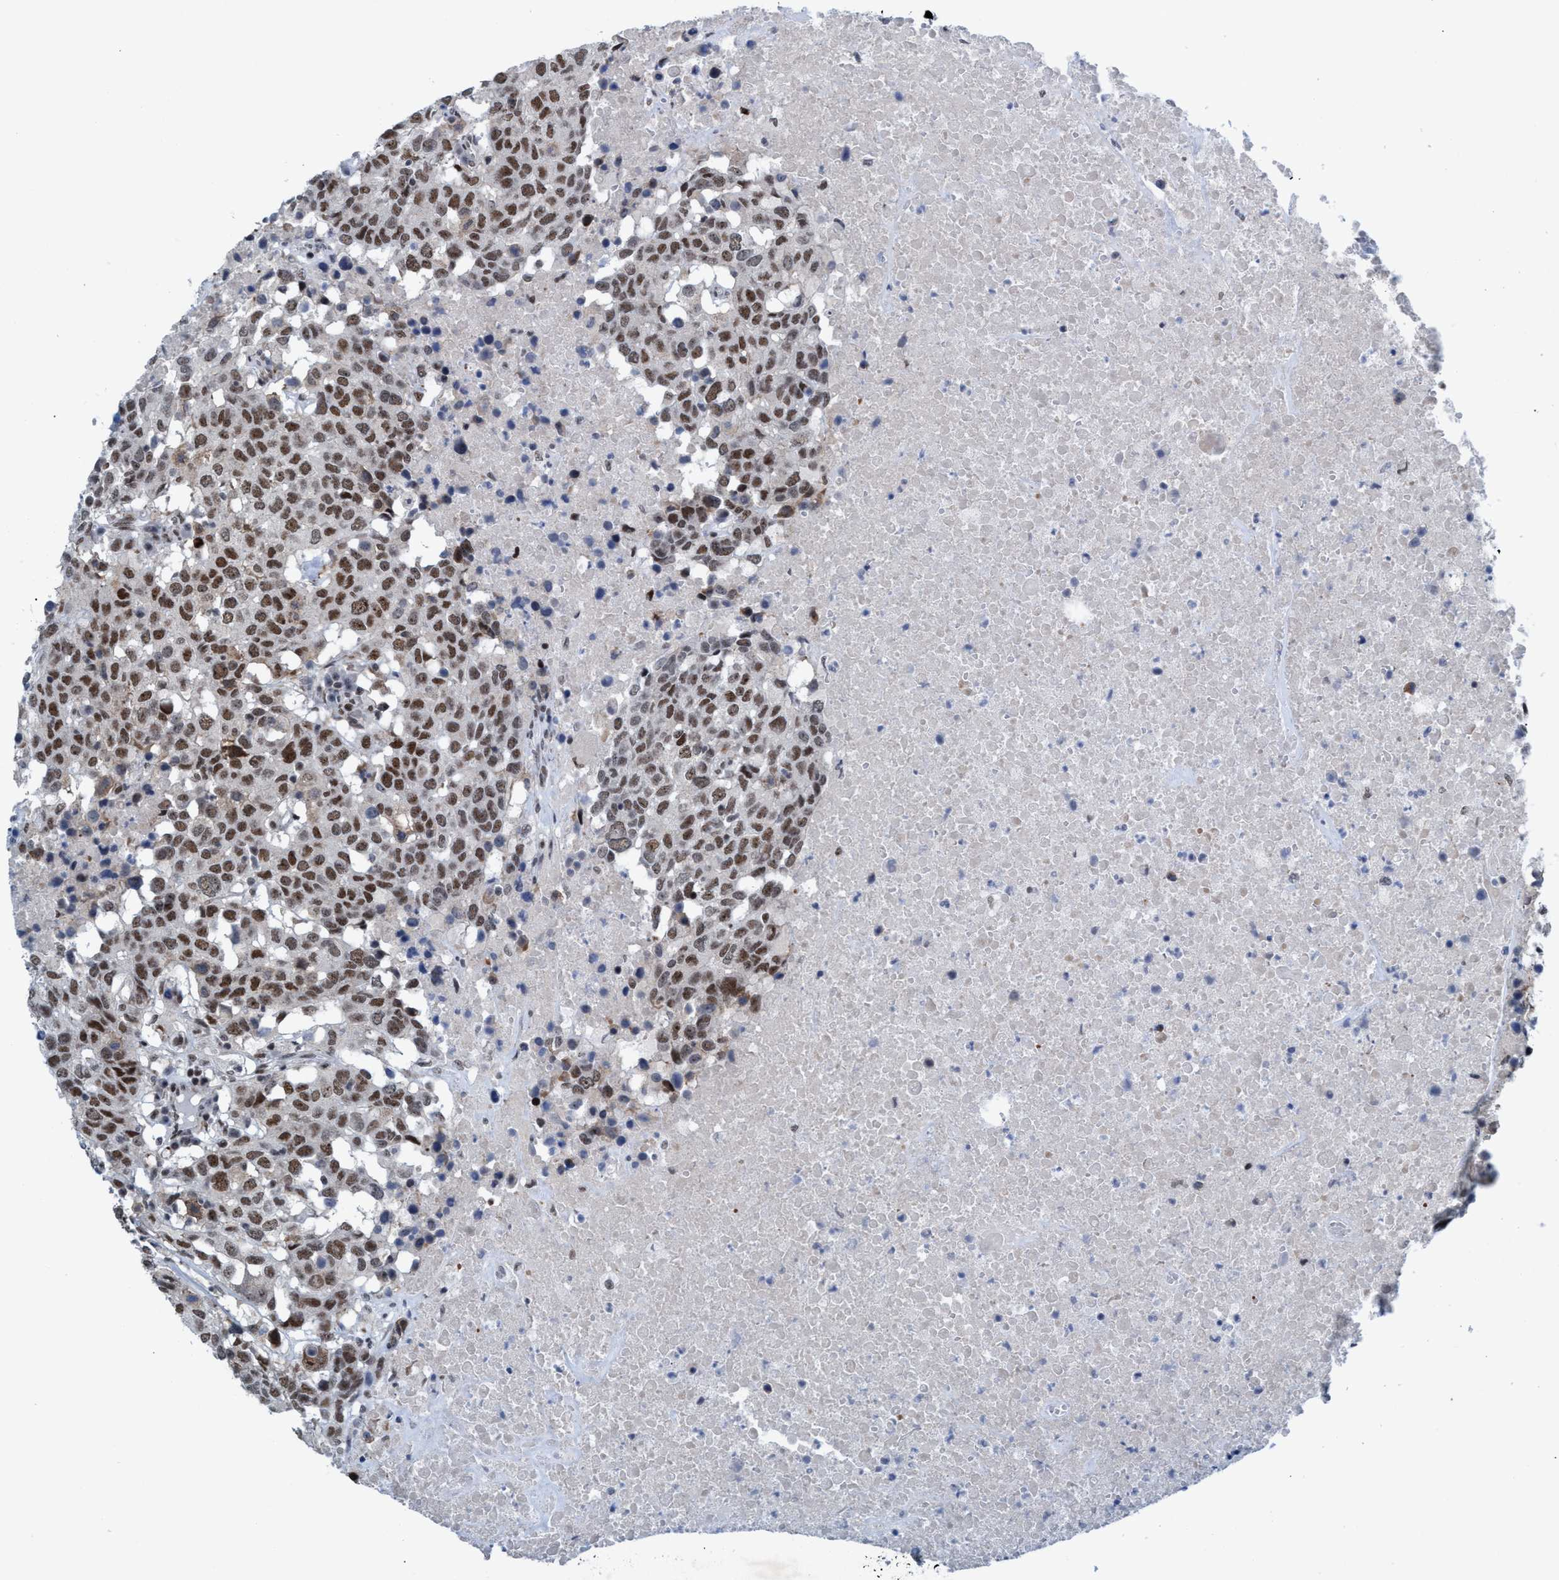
{"staining": {"intensity": "moderate", "quantity": ">75%", "location": "nuclear"}, "tissue": "head and neck cancer", "cell_type": "Tumor cells", "image_type": "cancer", "snomed": [{"axis": "morphology", "description": "Squamous cell carcinoma, NOS"}, {"axis": "topography", "description": "Head-Neck"}], "caption": "Protein expression analysis of squamous cell carcinoma (head and neck) displays moderate nuclear positivity in approximately >75% of tumor cells.", "gene": "CWC27", "patient": {"sex": "male", "age": 66}}